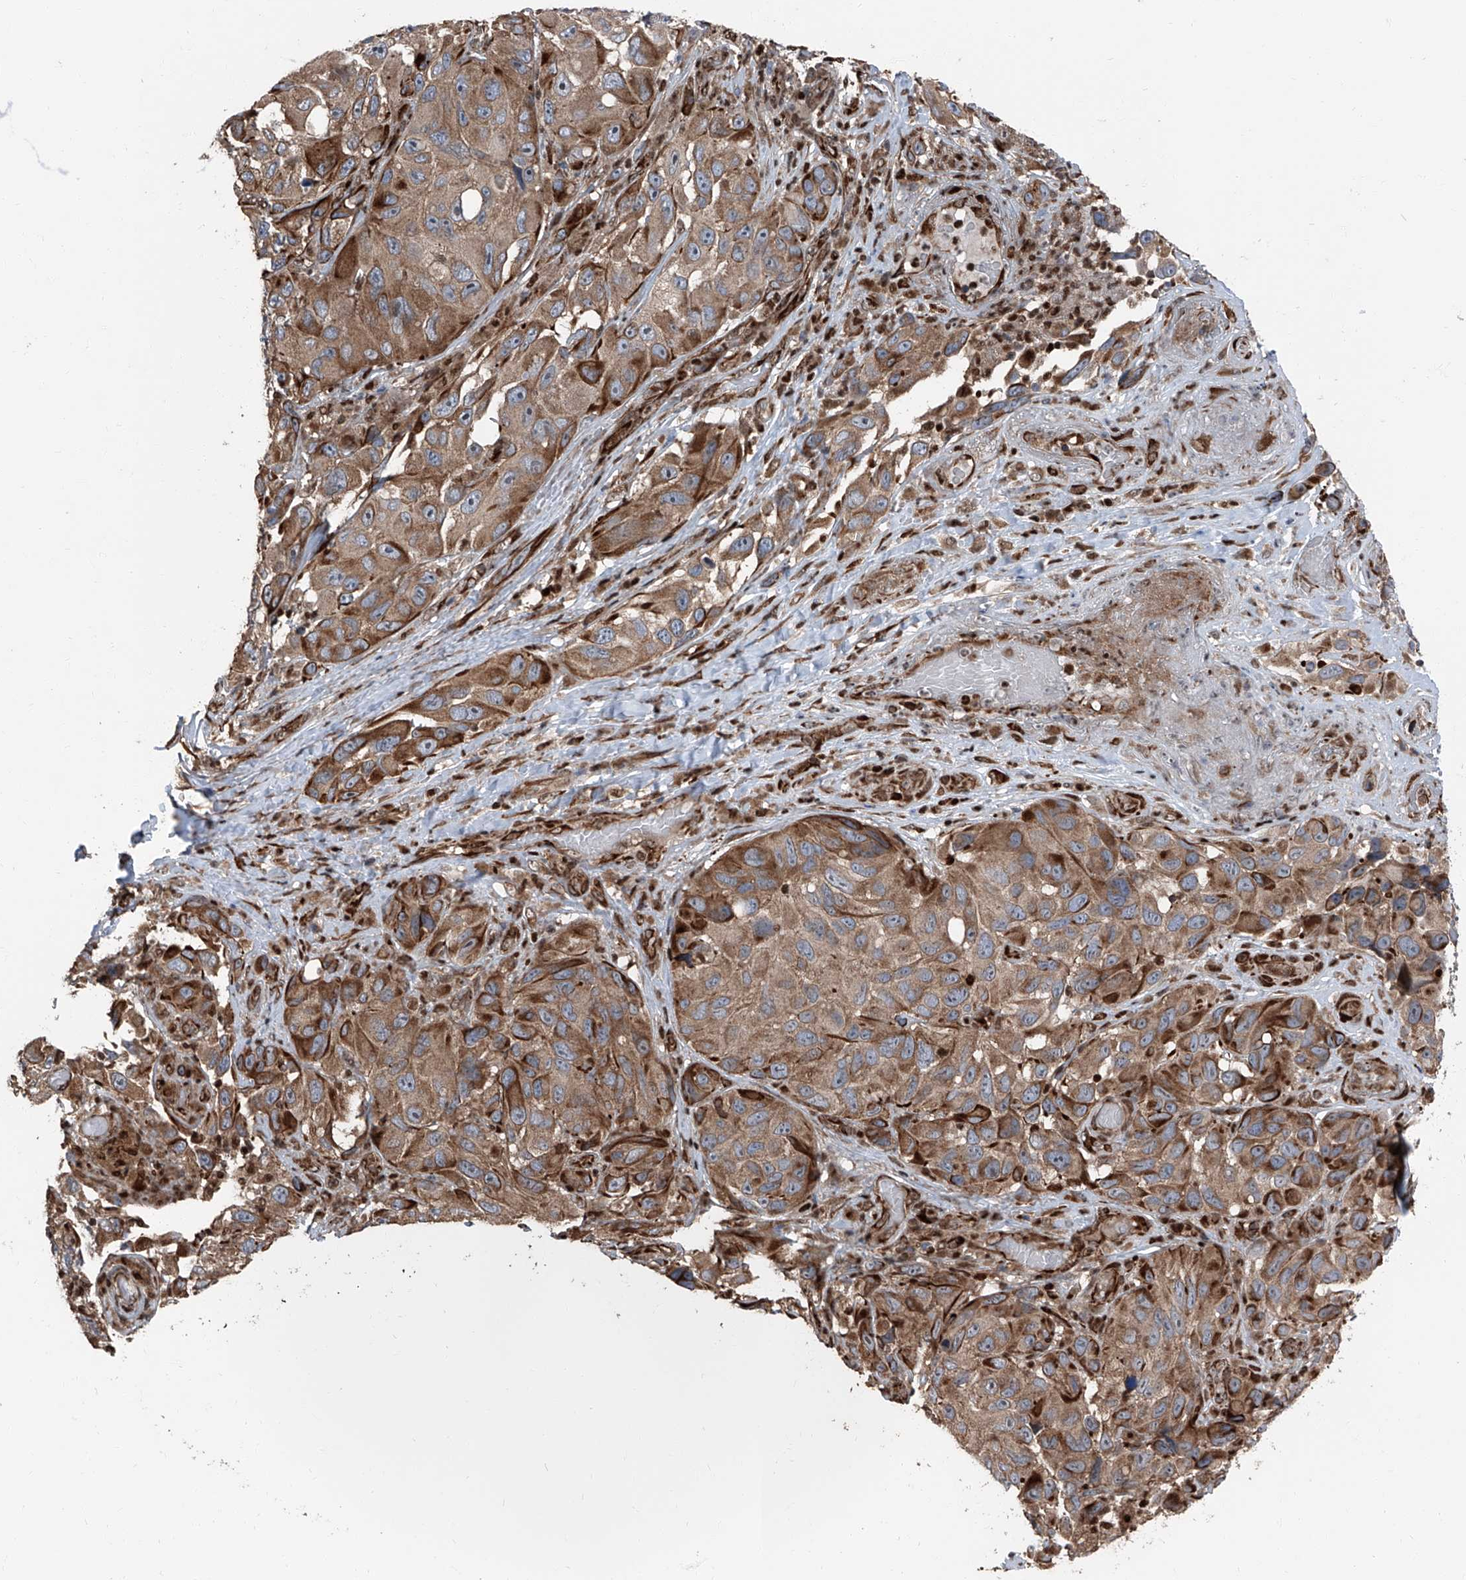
{"staining": {"intensity": "moderate", "quantity": ">75%", "location": "cytoplasmic/membranous"}, "tissue": "melanoma", "cell_type": "Tumor cells", "image_type": "cancer", "snomed": [{"axis": "morphology", "description": "Malignant melanoma, NOS"}, {"axis": "topography", "description": "Skin"}], "caption": "A photomicrograph of human malignant melanoma stained for a protein demonstrates moderate cytoplasmic/membranous brown staining in tumor cells.", "gene": "FKBP5", "patient": {"sex": "female", "age": 73}}